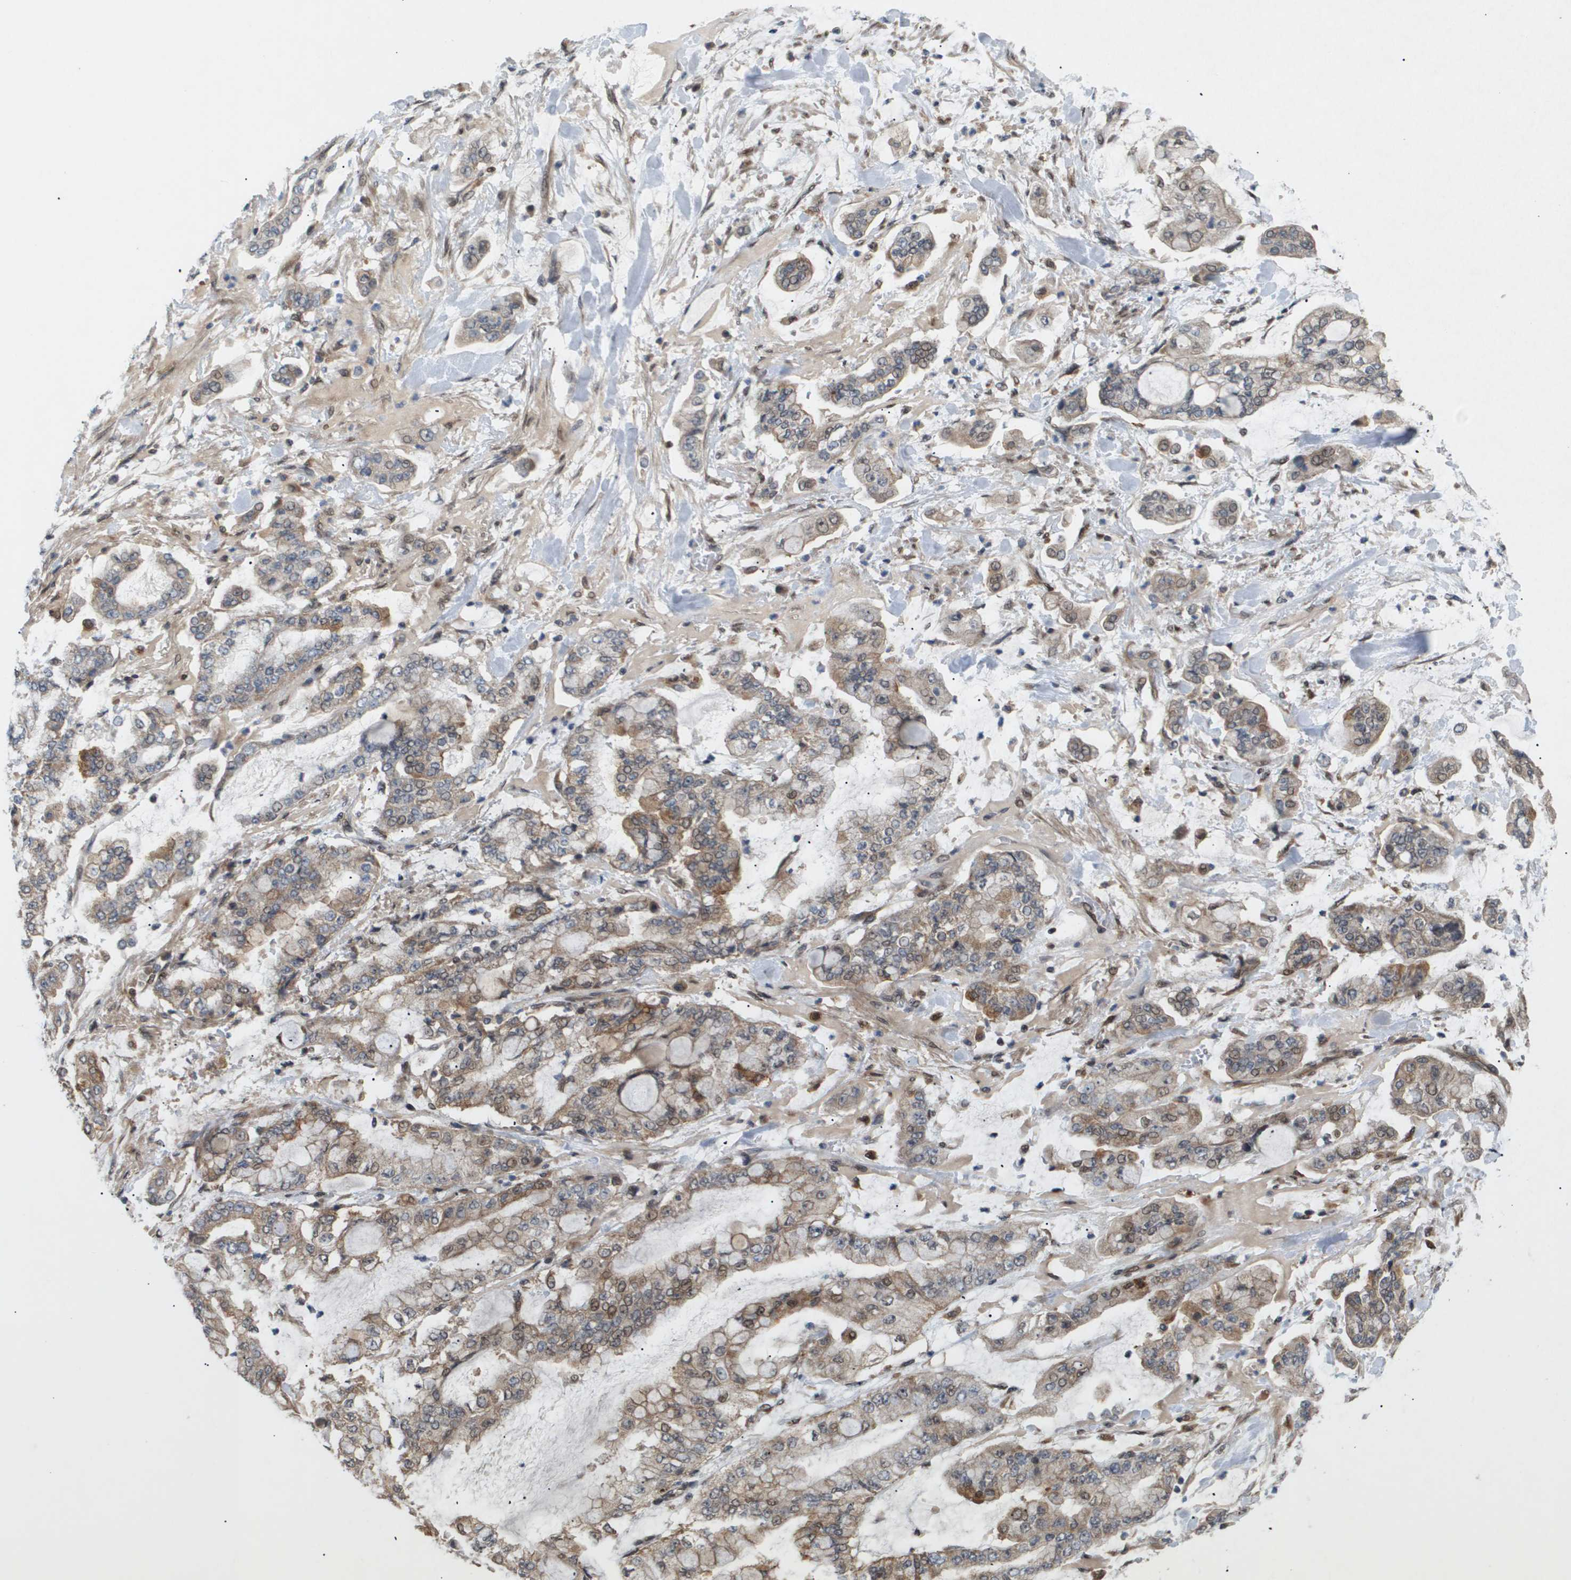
{"staining": {"intensity": "moderate", "quantity": ">75%", "location": "cytoplasmic/membranous,nuclear"}, "tissue": "stomach cancer", "cell_type": "Tumor cells", "image_type": "cancer", "snomed": [{"axis": "morphology", "description": "Normal tissue, NOS"}, {"axis": "morphology", "description": "Adenocarcinoma, NOS"}, {"axis": "topography", "description": "Stomach, upper"}, {"axis": "topography", "description": "Stomach"}], "caption": "This photomicrograph exhibits IHC staining of human adenocarcinoma (stomach), with medium moderate cytoplasmic/membranous and nuclear expression in about >75% of tumor cells.", "gene": "PDGFB", "patient": {"sex": "male", "age": 76}}